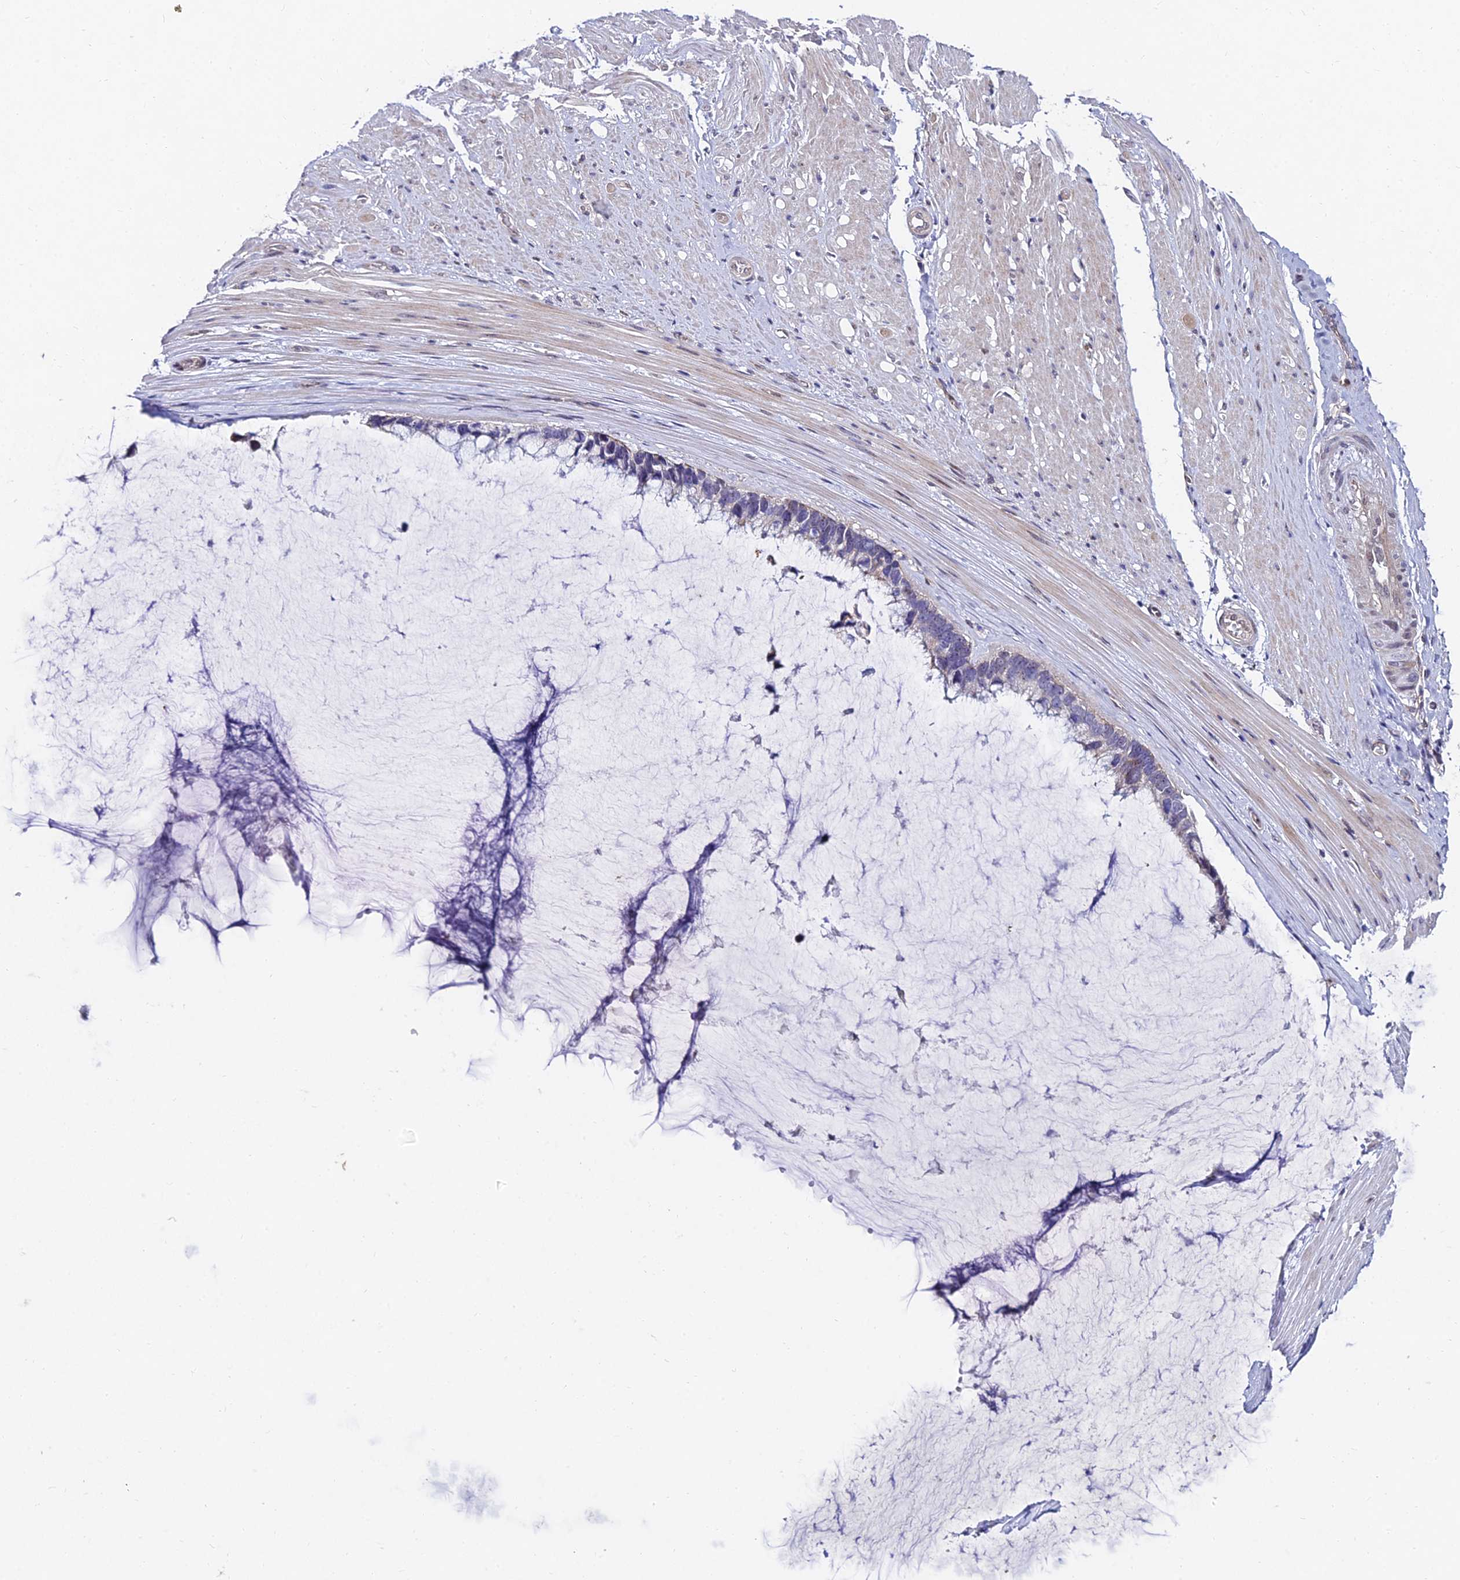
{"staining": {"intensity": "moderate", "quantity": "<25%", "location": "cytoplasmic/membranous"}, "tissue": "ovarian cancer", "cell_type": "Tumor cells", "image_type": "cancer", "snomed": [{"axis": "morphology", "description": "Cystadenocarcinoma, mucinous, NOS"}, {"axis": "topography", "description": "Ovary"}], "caption": "Ovarian cancer tissue reveals moderate cytoplasmic/membranous expression in about <25% of tumor cells, visualized by immunohistochemistry.", "gene": "TRIM24", "patient": {"sex": "female", "age": 39}}